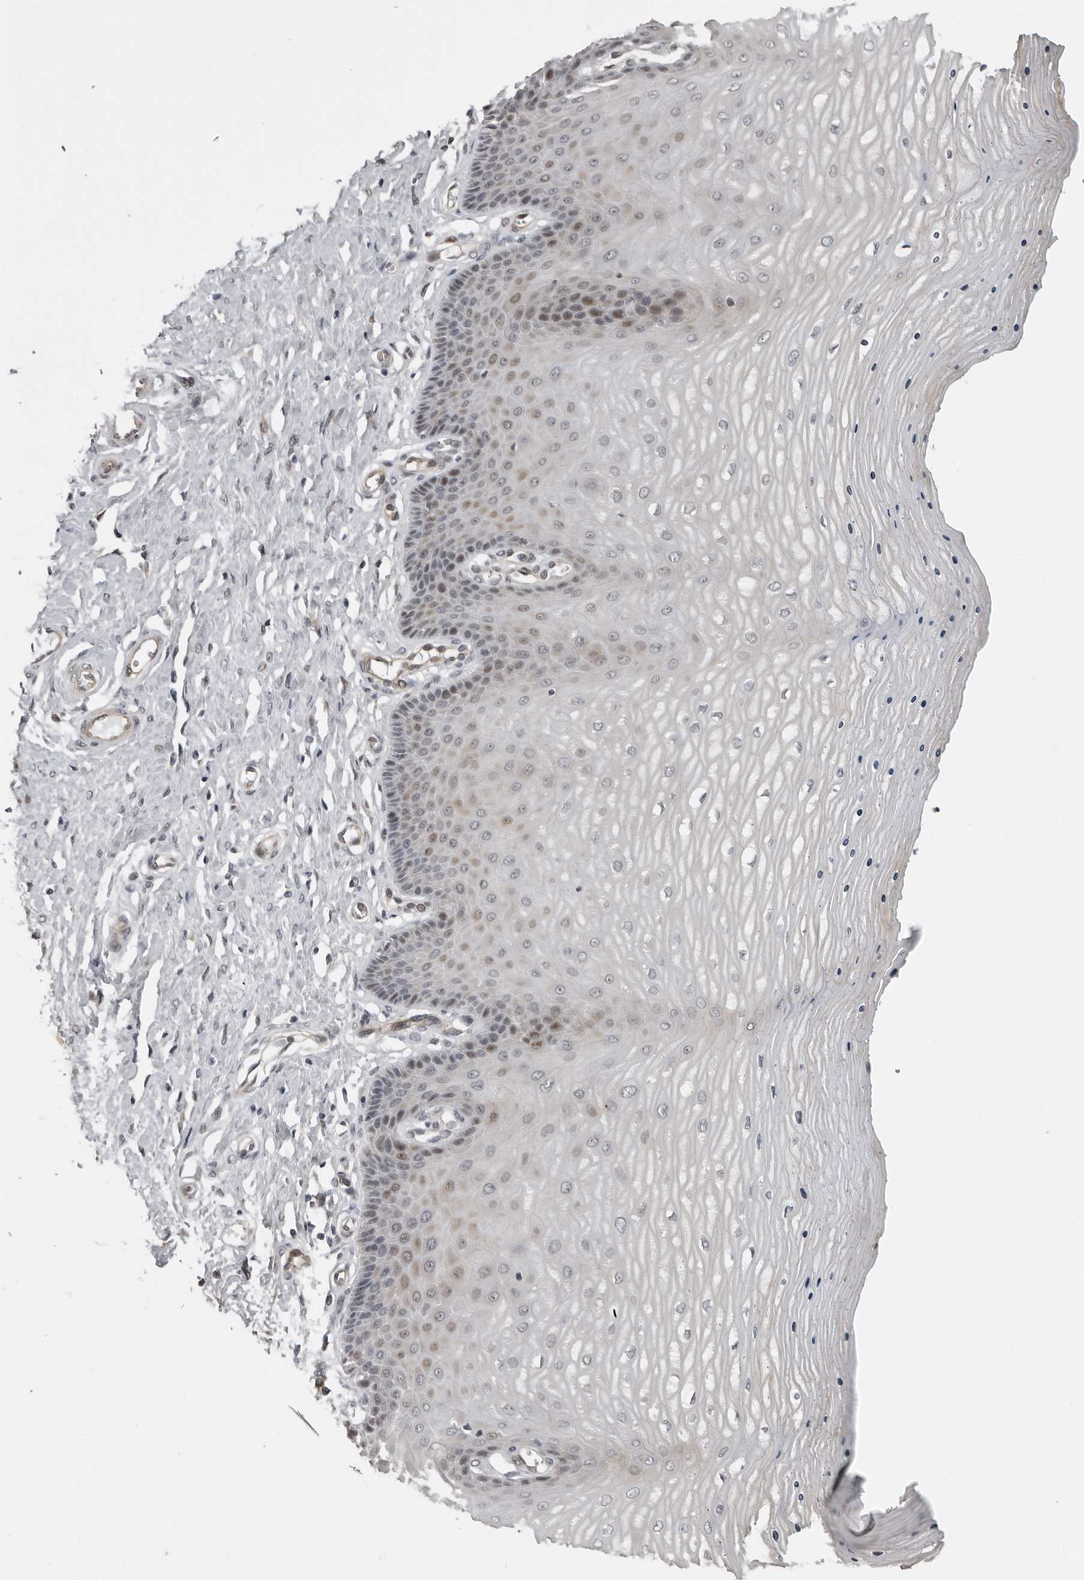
{"staining": {"intensity": "negative", "quantity": "none", "location": "none"}, "tissue": "cervix", "cell_type": "Glandular cells", "image_type": "normal", "snomed": [{"axis": "morphology", "description": "Normal tissue, NOS"}, {"axis": "topography", "description": "Cervix"}], "caption": "There is no significant expression in glandular cells of cervix. (Brightfield microscopy of DAB immunohistochemistry (IHC) at high magnification).", "gene": "PRRX2", "patient": {"sex": "female", "age": 55}}